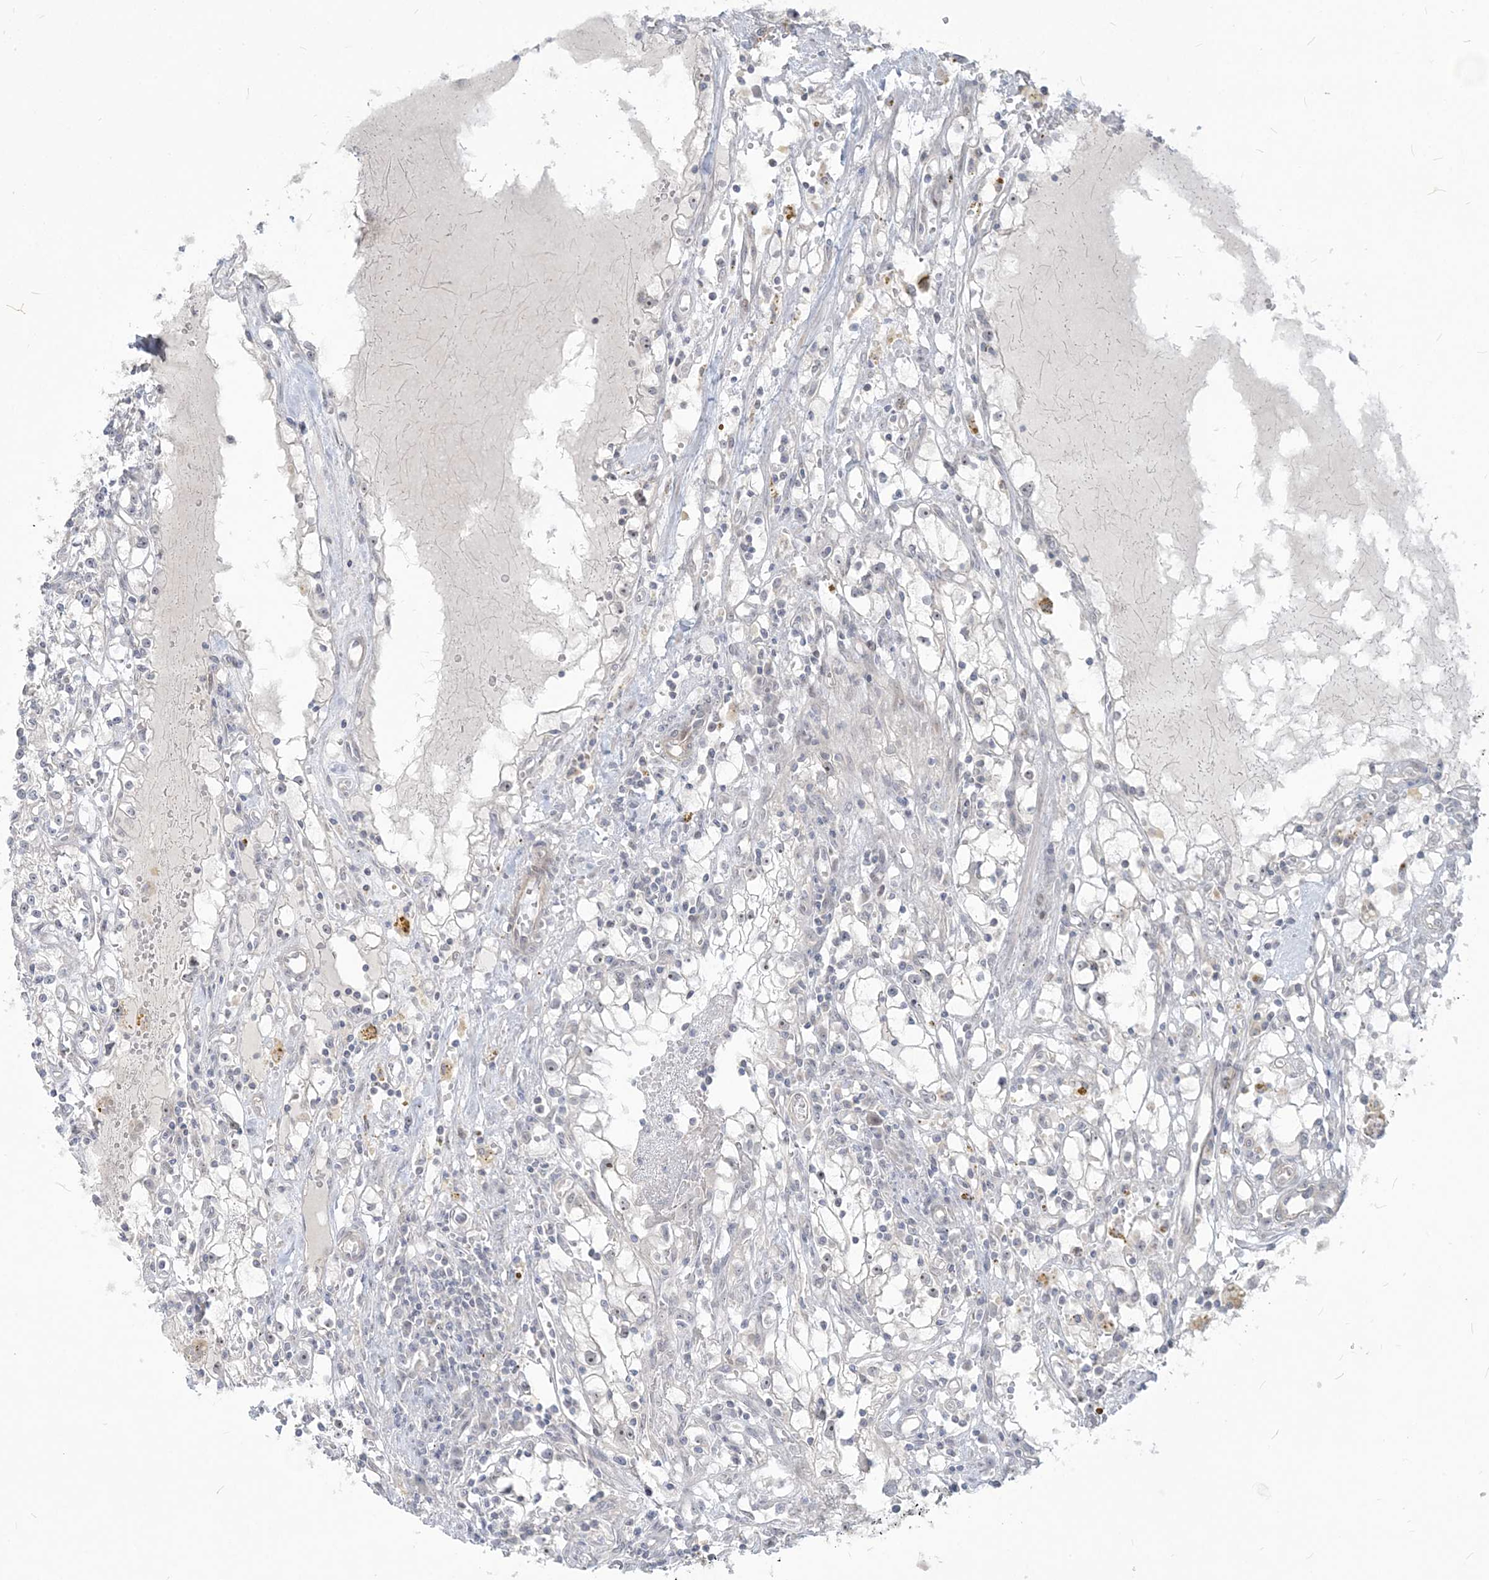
{"staining": {"intensity": "negative", "quantity": "none", "location": "none"}, "tissue": "renal cancer", "cell_type": "Tumor cells", "image_type": "cancer", "snomed": [{"axis": "morphology", "description": "Adenocarcinoma, NOS"}, {"axis": "topography", "description": "Kidney"}], "caption": "Tumor cells are negative for brown protein staining in renal adenocarcinoma.", "gene": "SDAD1", "patient": {"sex": "male", "age": 56}}